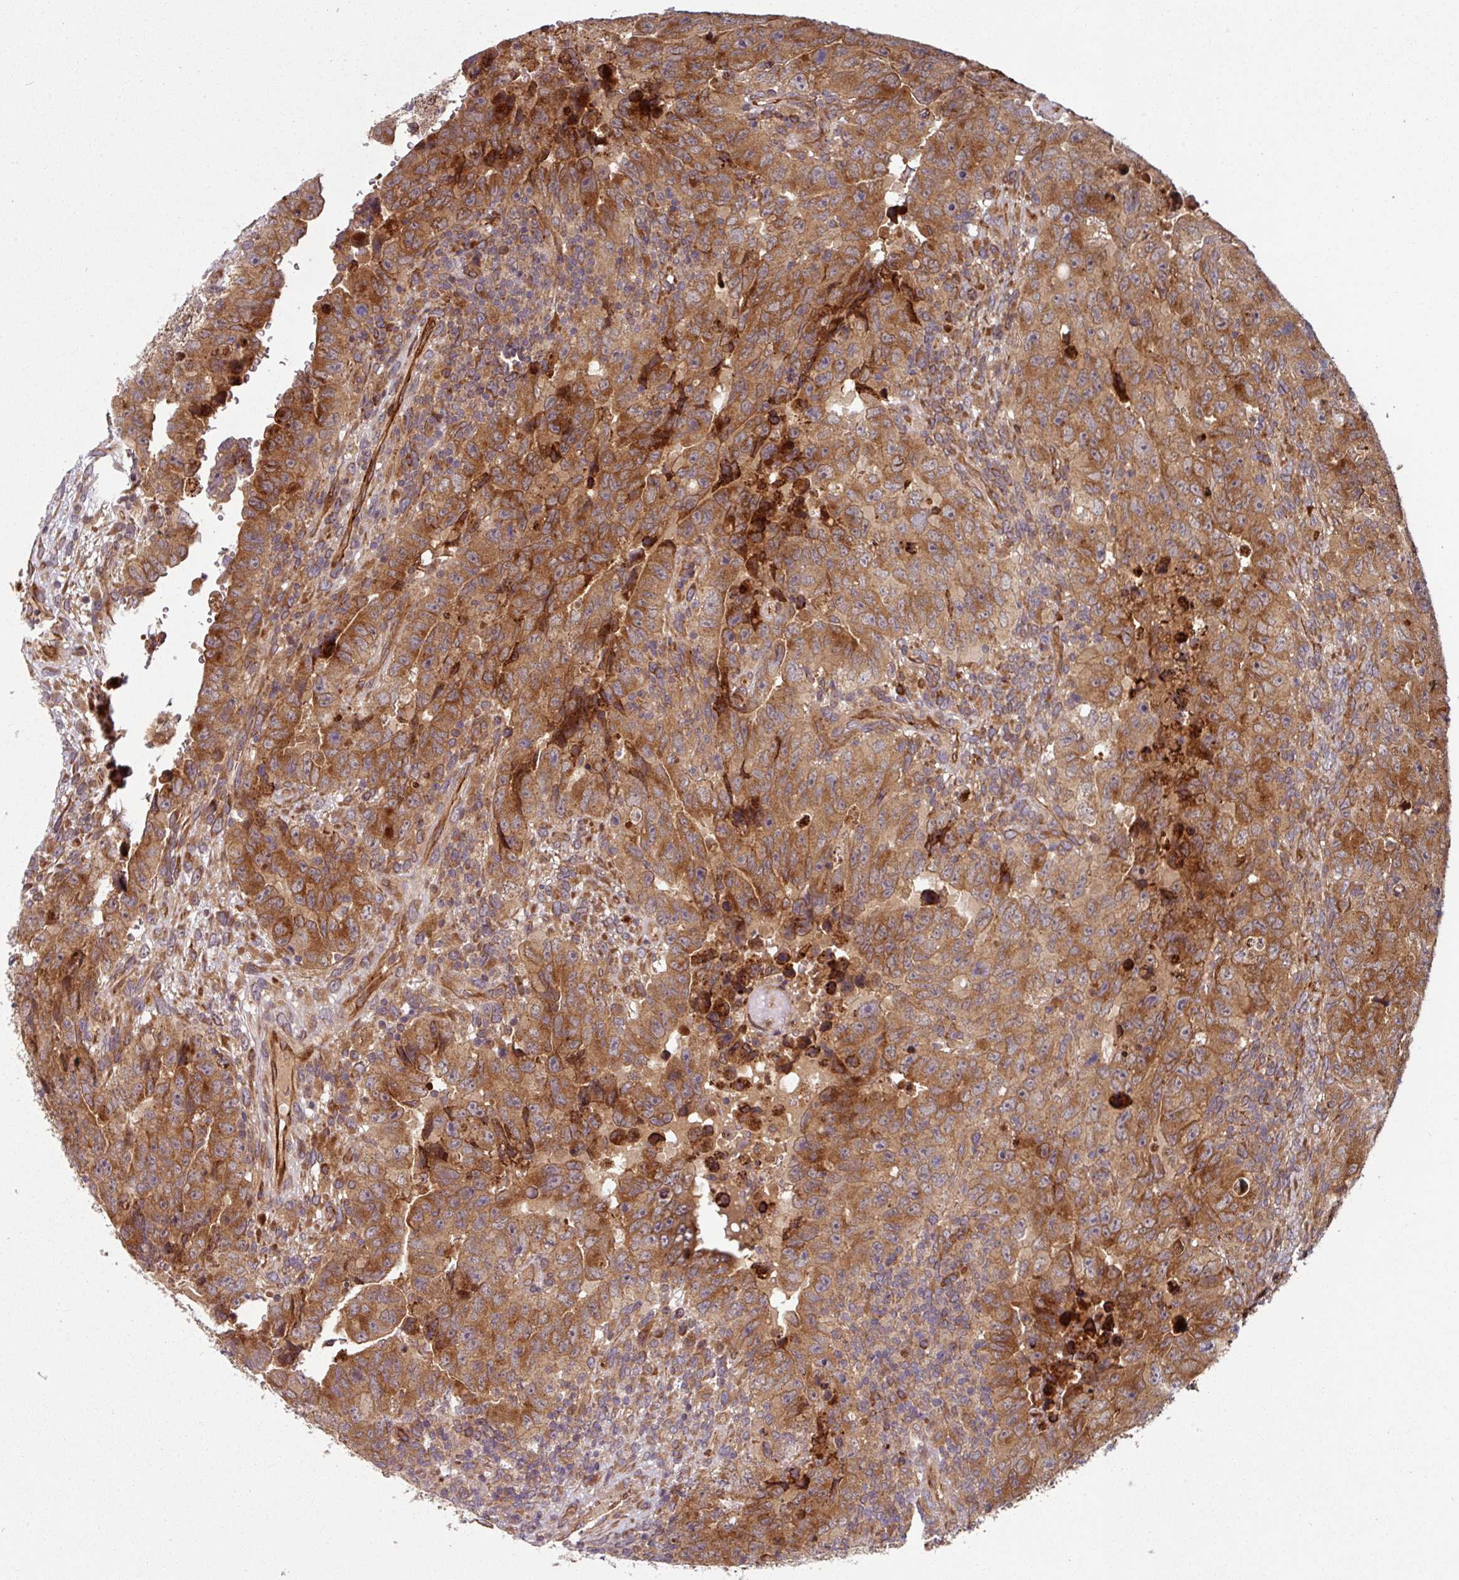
{"staining": {"intensity": "strong", "quantity": ">75%", "location": "cytoplasmic/membranous"}, "tissue": "testis cancer", "cell_type": "Tumor cells", "image_type": "cancer", "snomed": [{"axis": "morphology", "description": "Carcinoma, Embryonal, NOS"}, {"axis": "topography", "description": "Testis"}], "caption": "Strong cytoplasmic/membranous staining is seen in about >75% of tumor cells in testis cancer.", "gene": "RAB5A", "patient": {"sex": "male", "age": 24}}